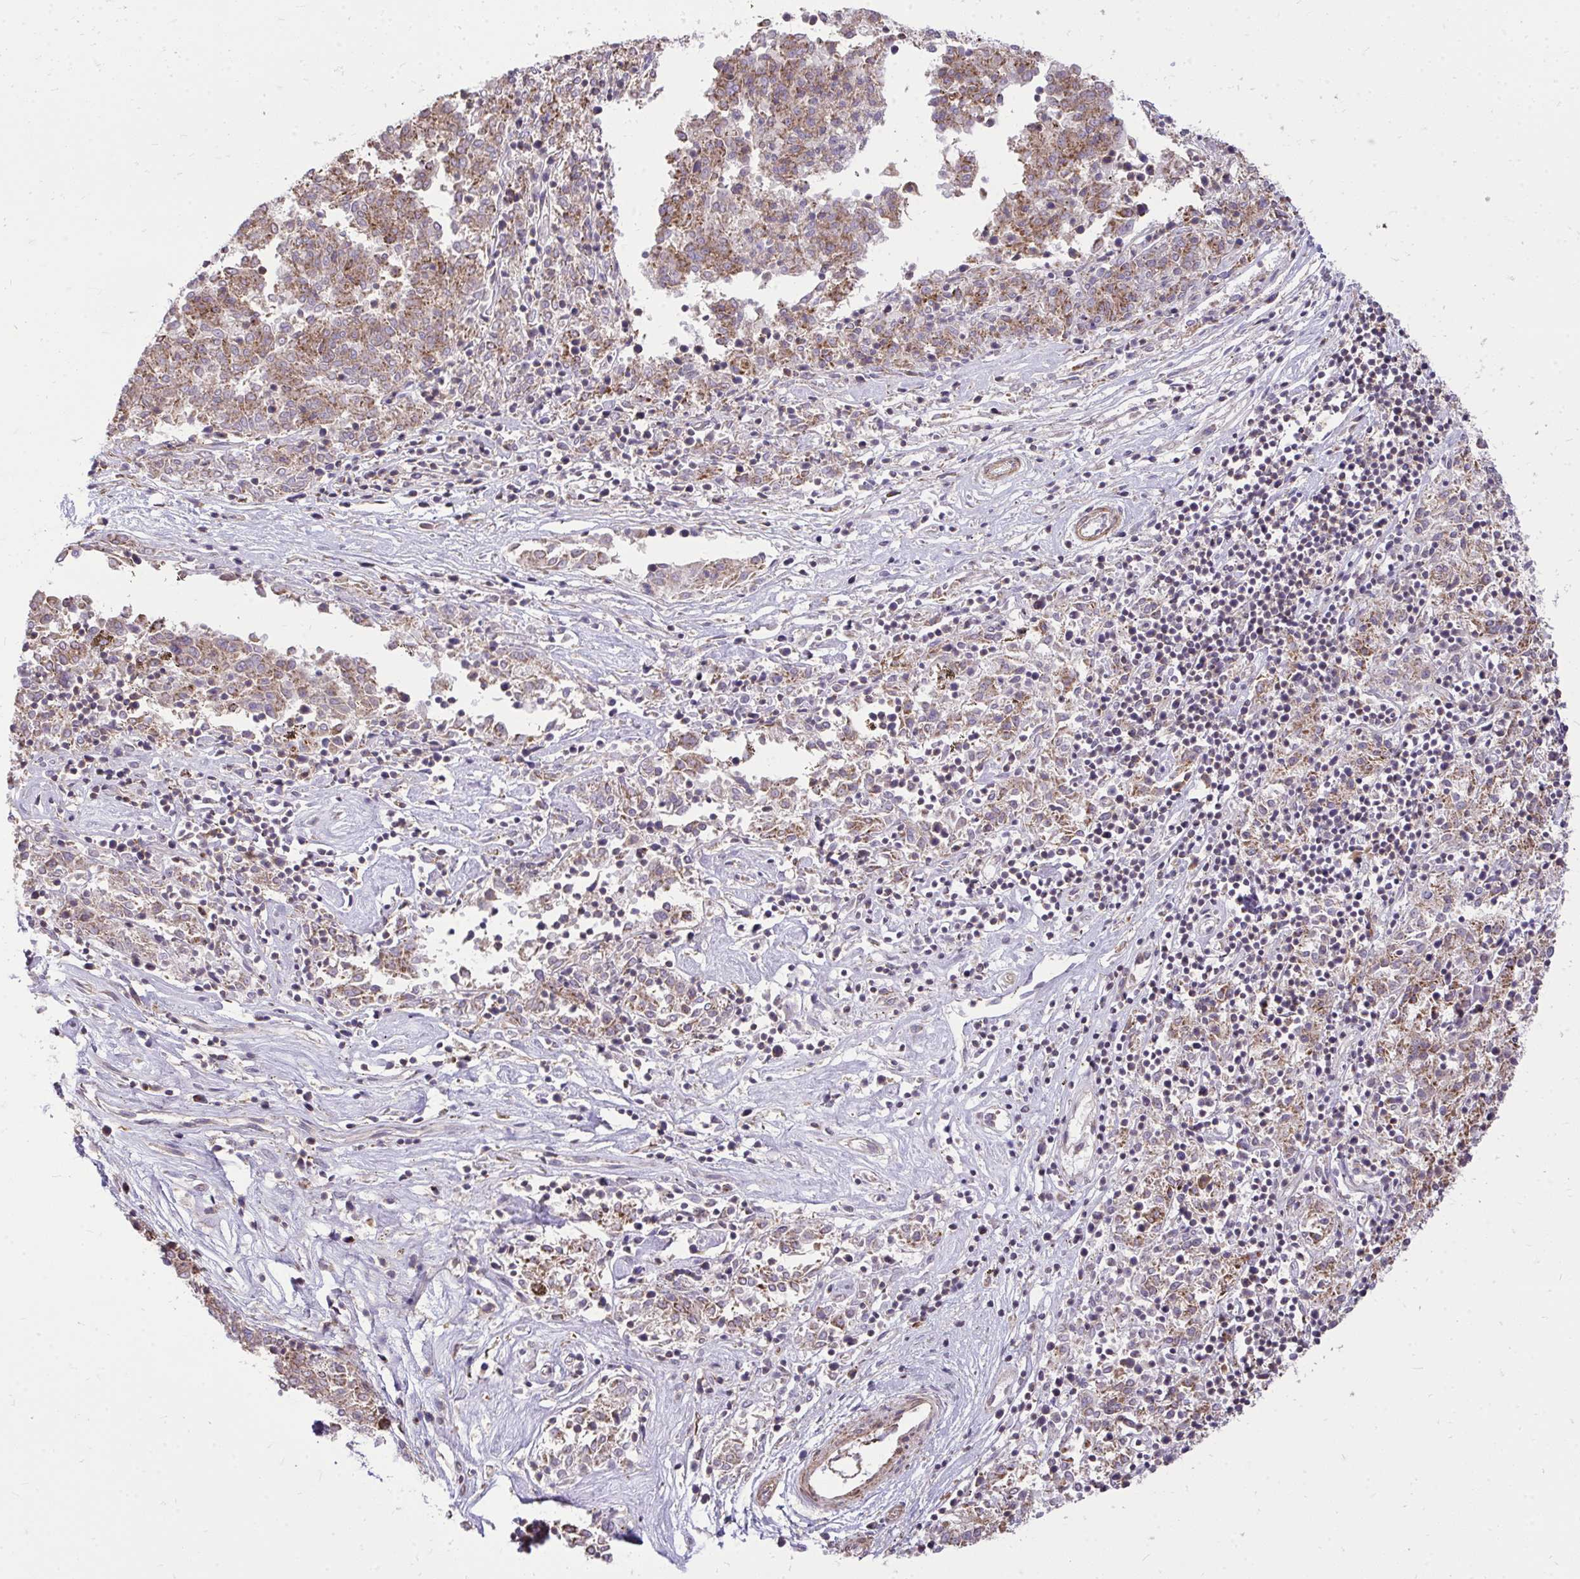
{"staining": {"intensity": "moderate", "quantity": "25%-75%", "location": "cytoplasmic/membranous"}, "tissue": "melanoma", "cell_type": "Tumor cells", "image_type": "cancer", "snomed": [{"axis": "morphology", "description": "Malignant melanoma, NOS"}, {"axis": "topography", "description": "Skin"}], "caption": "A micrograph of malignant melanoma stained for a protein demonstrates moderate cytoplasmic/membranous brown staining in tumor cells.", "gene": "SLC7A5", "patient": {"sex": "female", "age": 72}}